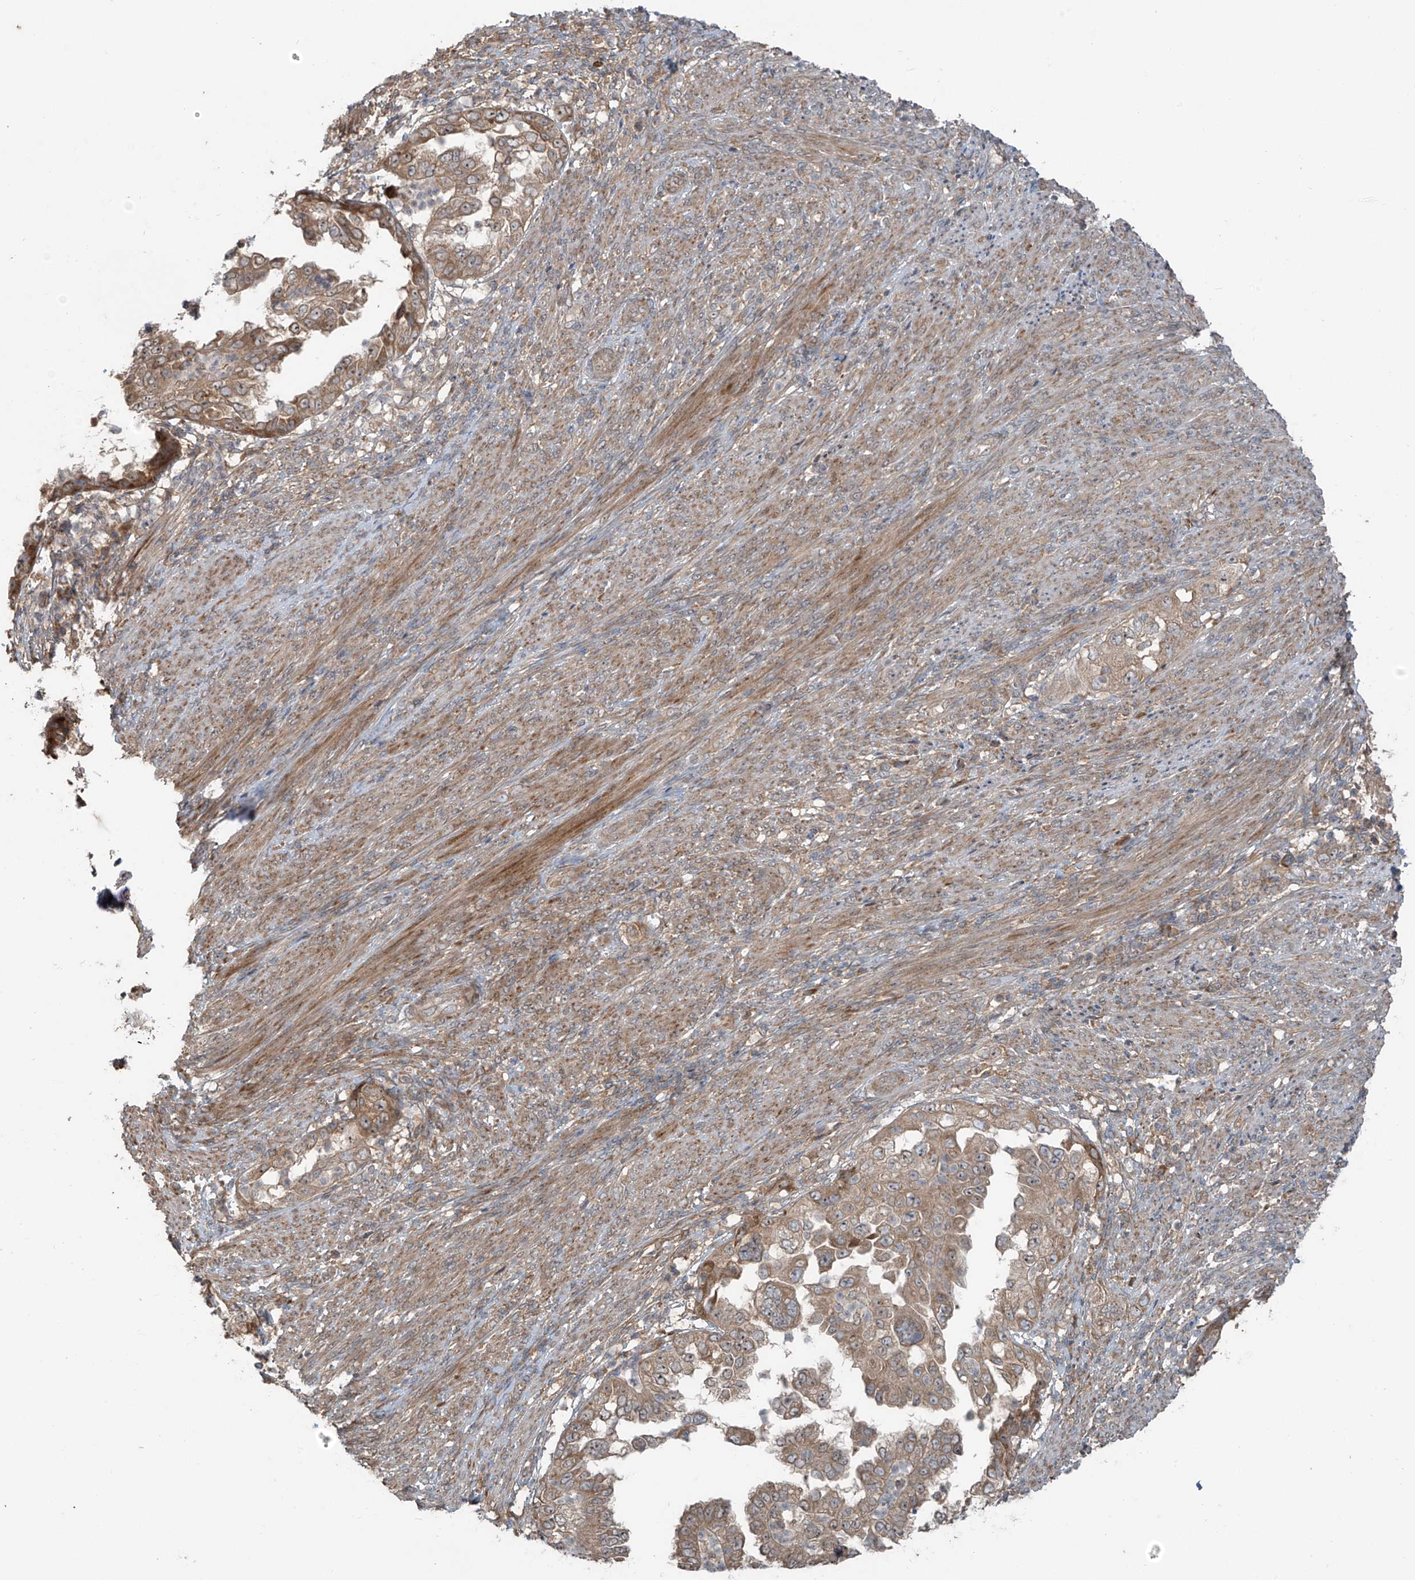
{"staining": {"intensity": "moderate", "quantity": ">75%", "location": "cytoplasmic/membranous"}, "tissue": "endometrial cancer", "cell_type": "Tumor cells", "image_type": "cancer", "snomed": [{"axis": "morphology", "description": "Adenocarcinoma, NOS"}, {"axis": "topography", "description": "Endometrium"}], "caption": "DAB (3,3'-diaminobenzidine) immunohistochemical staining of endometrial cancer reveals moderate cytoplasmic/membranous protein expression in about >75% of tumor cells.", "gene": "KATNIP", "patient": {"sex": "female", "age": 85}}